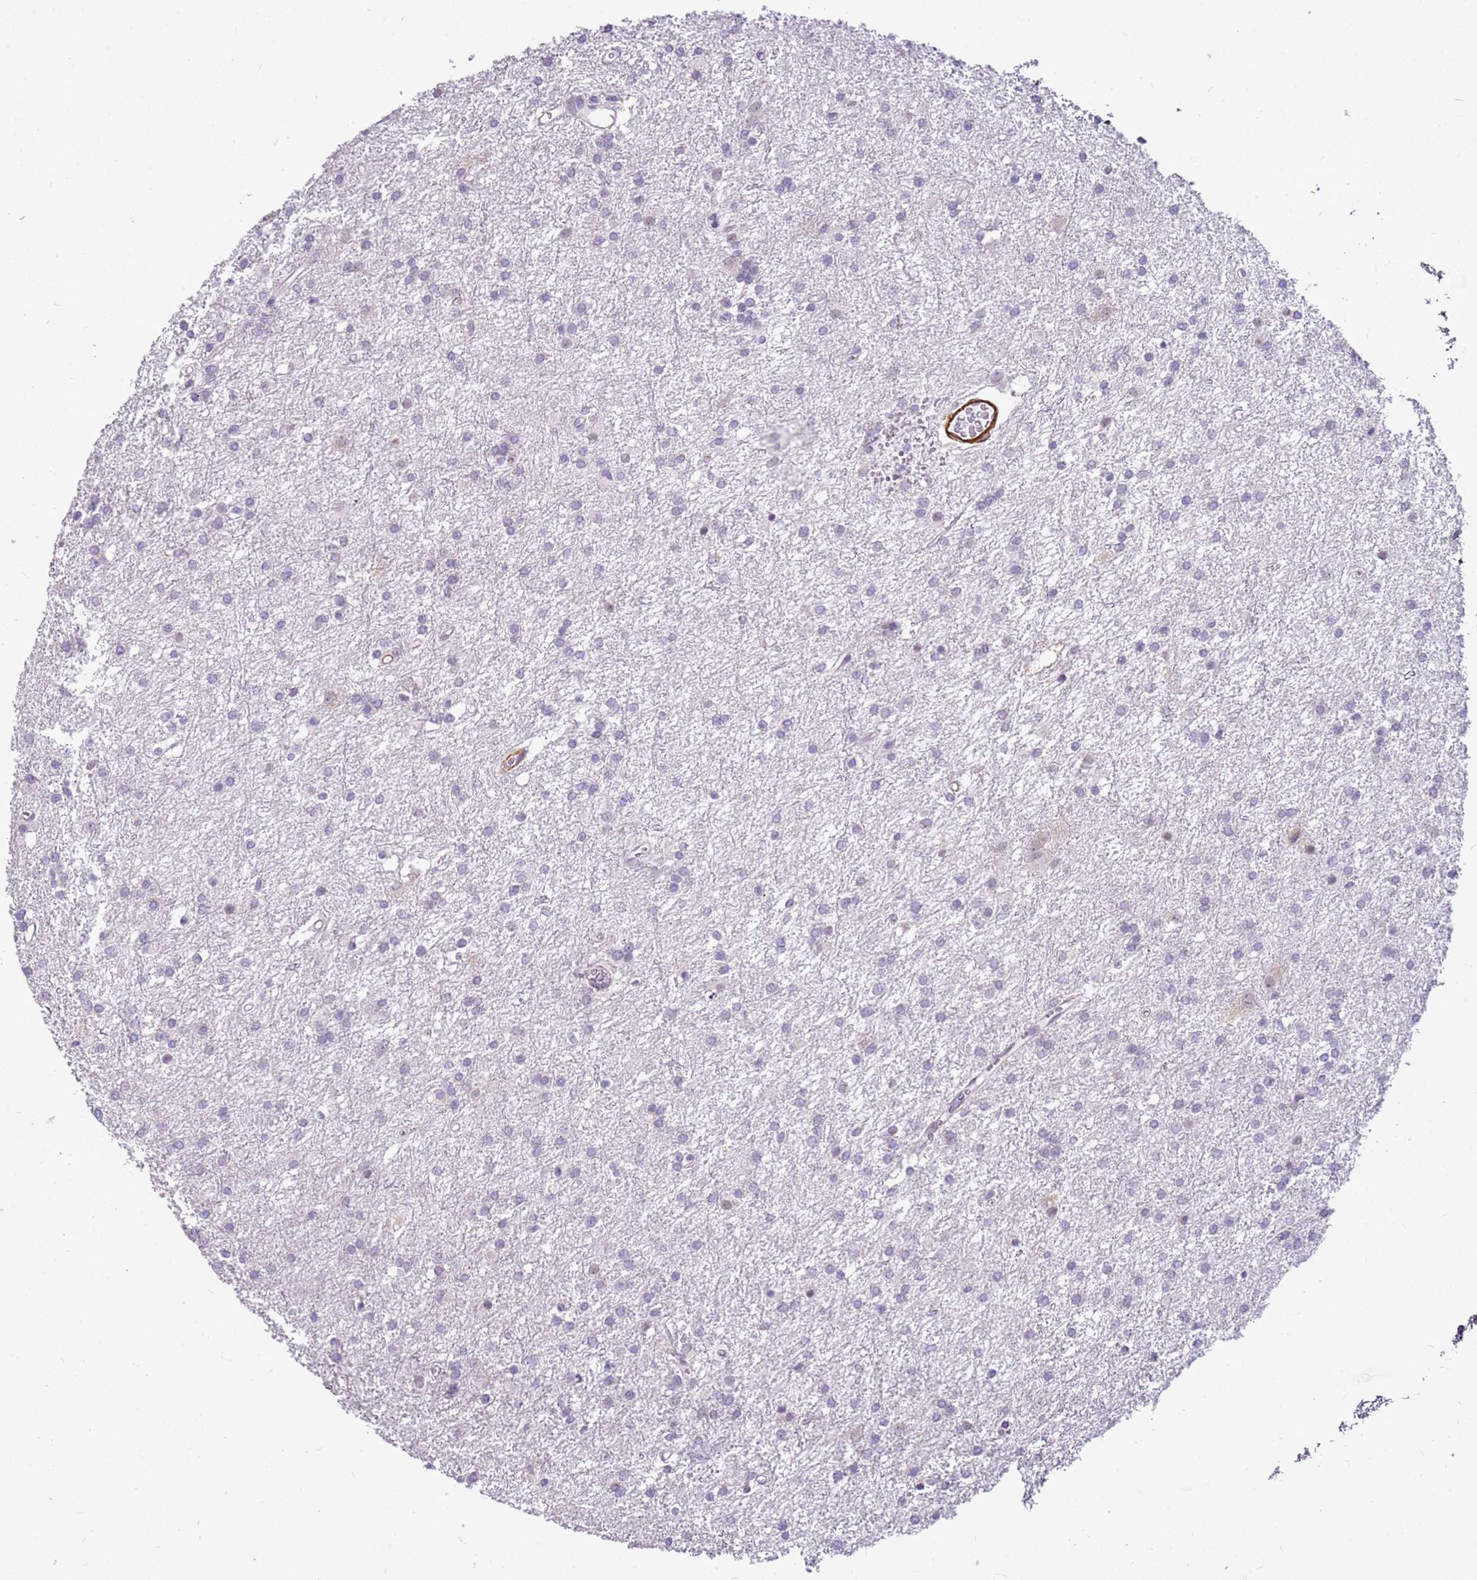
{"staining": {"intensity": "negative", "quantity": "none", "location": "none"}, "tissue": "glioma", "cell_type": "Tumor cells", "image_type": "cancer", "snomed": [{"axis": "morphology", "description": "Glioma, malignant, High grade"}, {"axis": "topography", "description": "Brain"}], "caption": "Protein analysis of glioma exhibits no significant expression in tumor cells.", "gene": "SMIM4", "patient": {"sex": "female", "age": 50}}